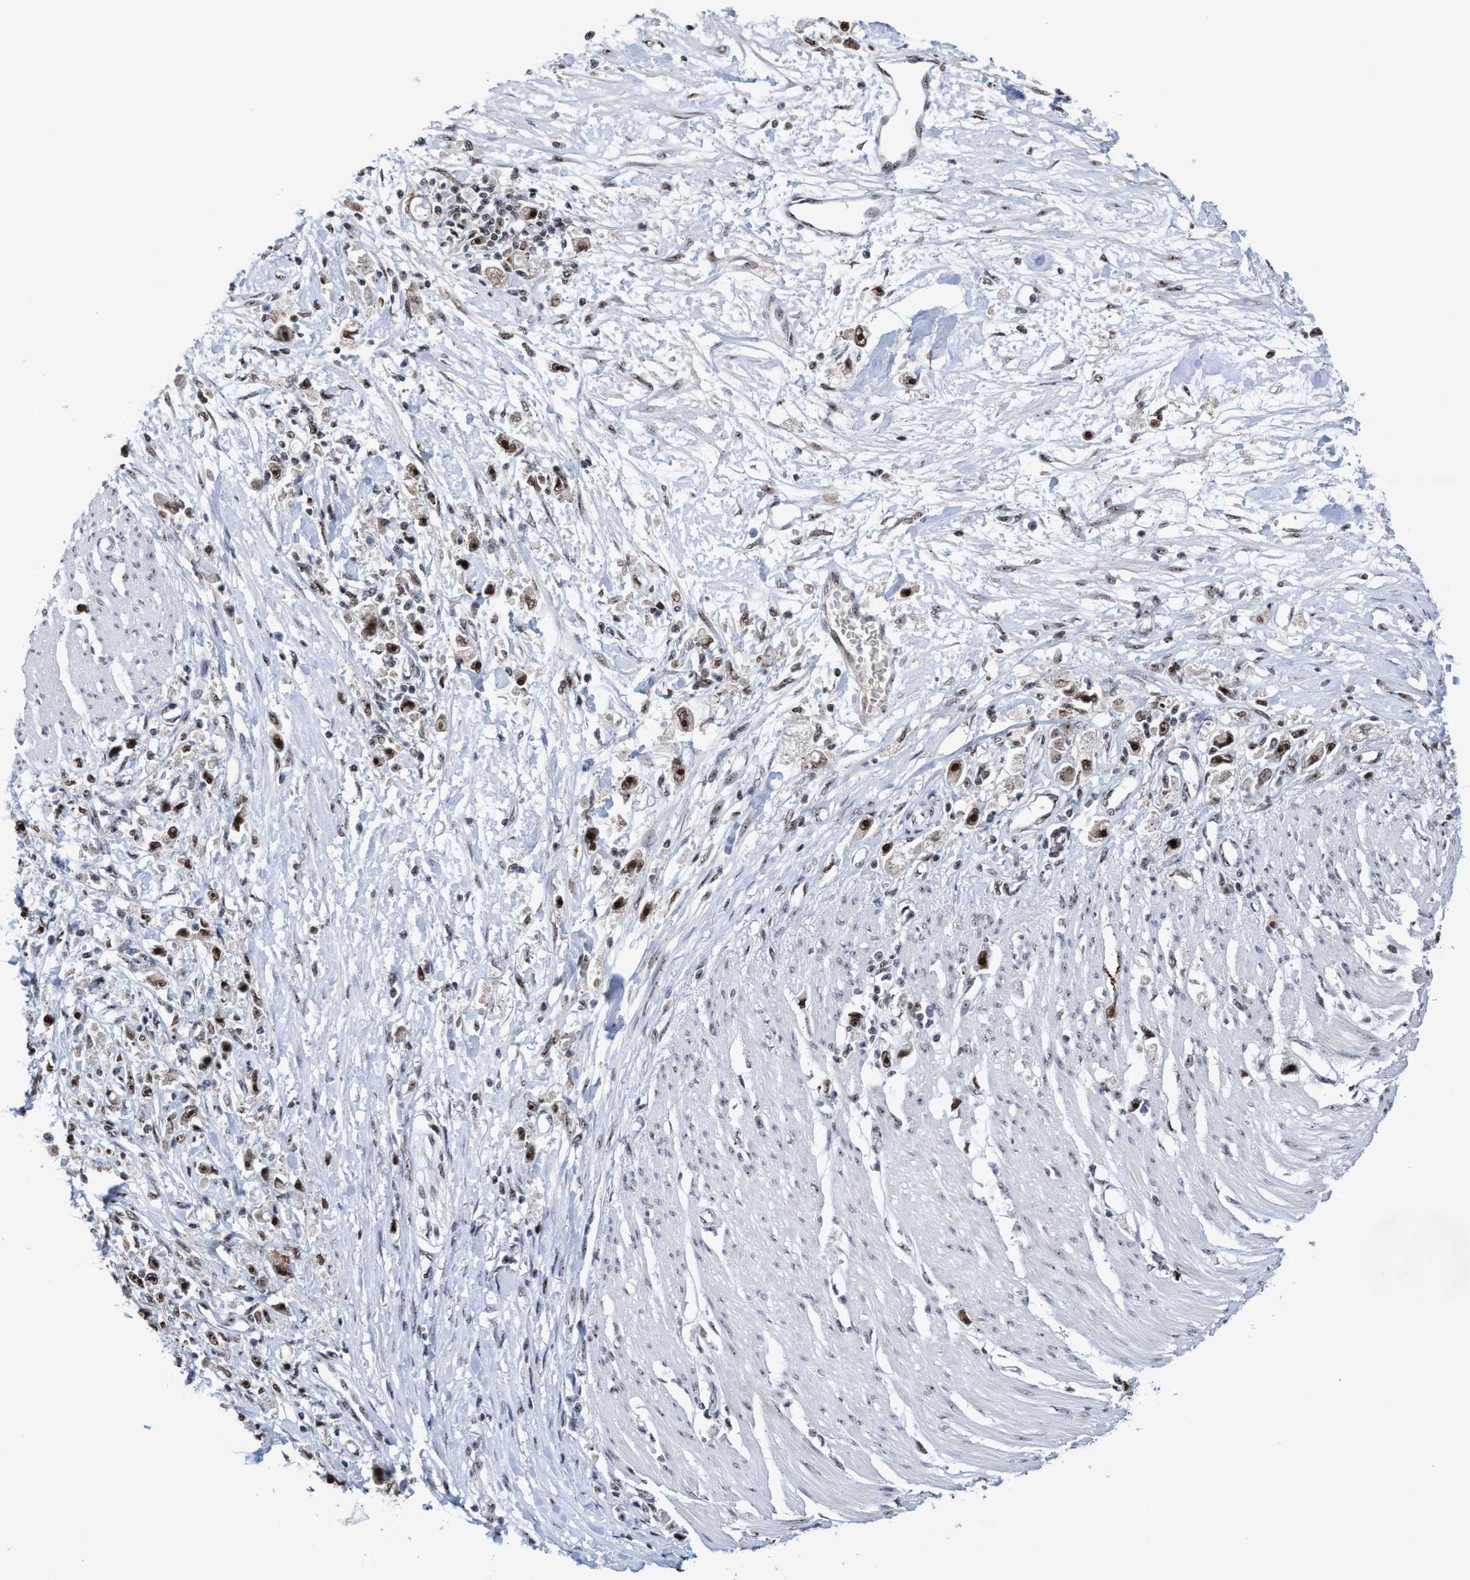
{"staining": {"intensity": "moderate", "quantity": ">75%", "location": "nuclear"}, "tissue": "stomach cancer", "cell_type": "Tumor cells", "image_type": "cancer", "snomed": [{"axis": "morphology", "description": "Adenocarcinoma, NOS"}, {"axis": "topography", "description": "Stomach"}], "caption": "Immunohistochemical staining of adenocarcinoma (stomach) reveals medium levels of moderate nuclear positivity in approximately >75% of tumor cells.", "gene": "EFCAB10", "patient": {"sex": "female", "age": 59}}